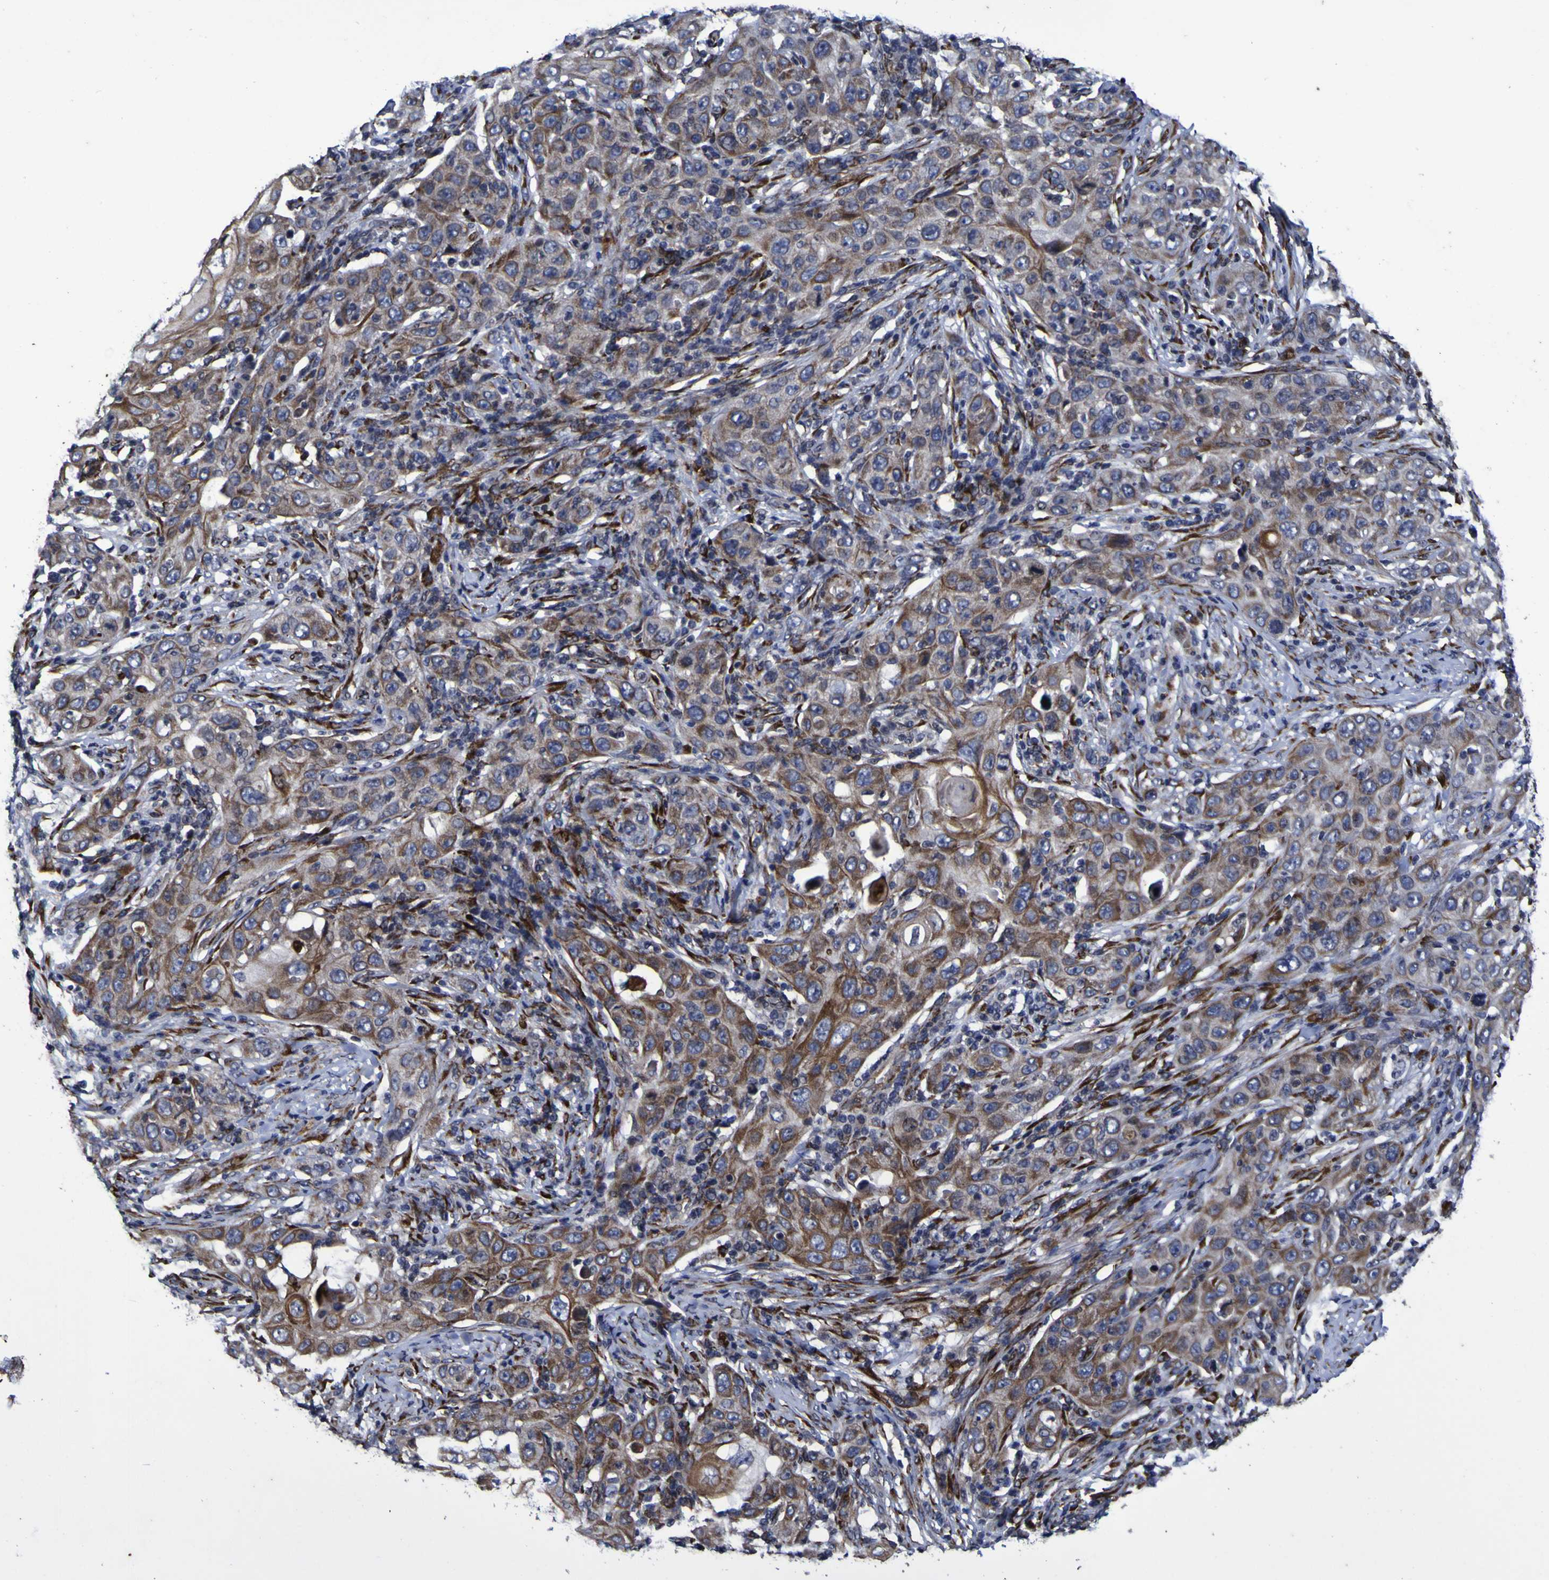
{"staining": {"intensity": "moderate", "quantity": ">75%", "location": "cytoplasmic/membranous"}, "tissue": "skin cancer", "cell_type": "Tumor cells", "image_type": "cancer", "snomed": [{"axis": "morphology", "description": "Squamous cell carcinoma, NOS"}, {"axis": "topography", "description": "Skin"}], "caption": "High-magnification brightfield microscopy of squamous cell carcinoma (skin) stained with DAB (3,3'-diaminobenzidine) (brown) and counterstained with hematoxylin (blue). tumor cells exhibit moderate cytoplasmic/membranous expression is present in about>75% of cells. (Brightfield microscopy of DAB IHC at high magnification).", "gene": "P3H1", "patient": {"sex": "female", "age": 88}}